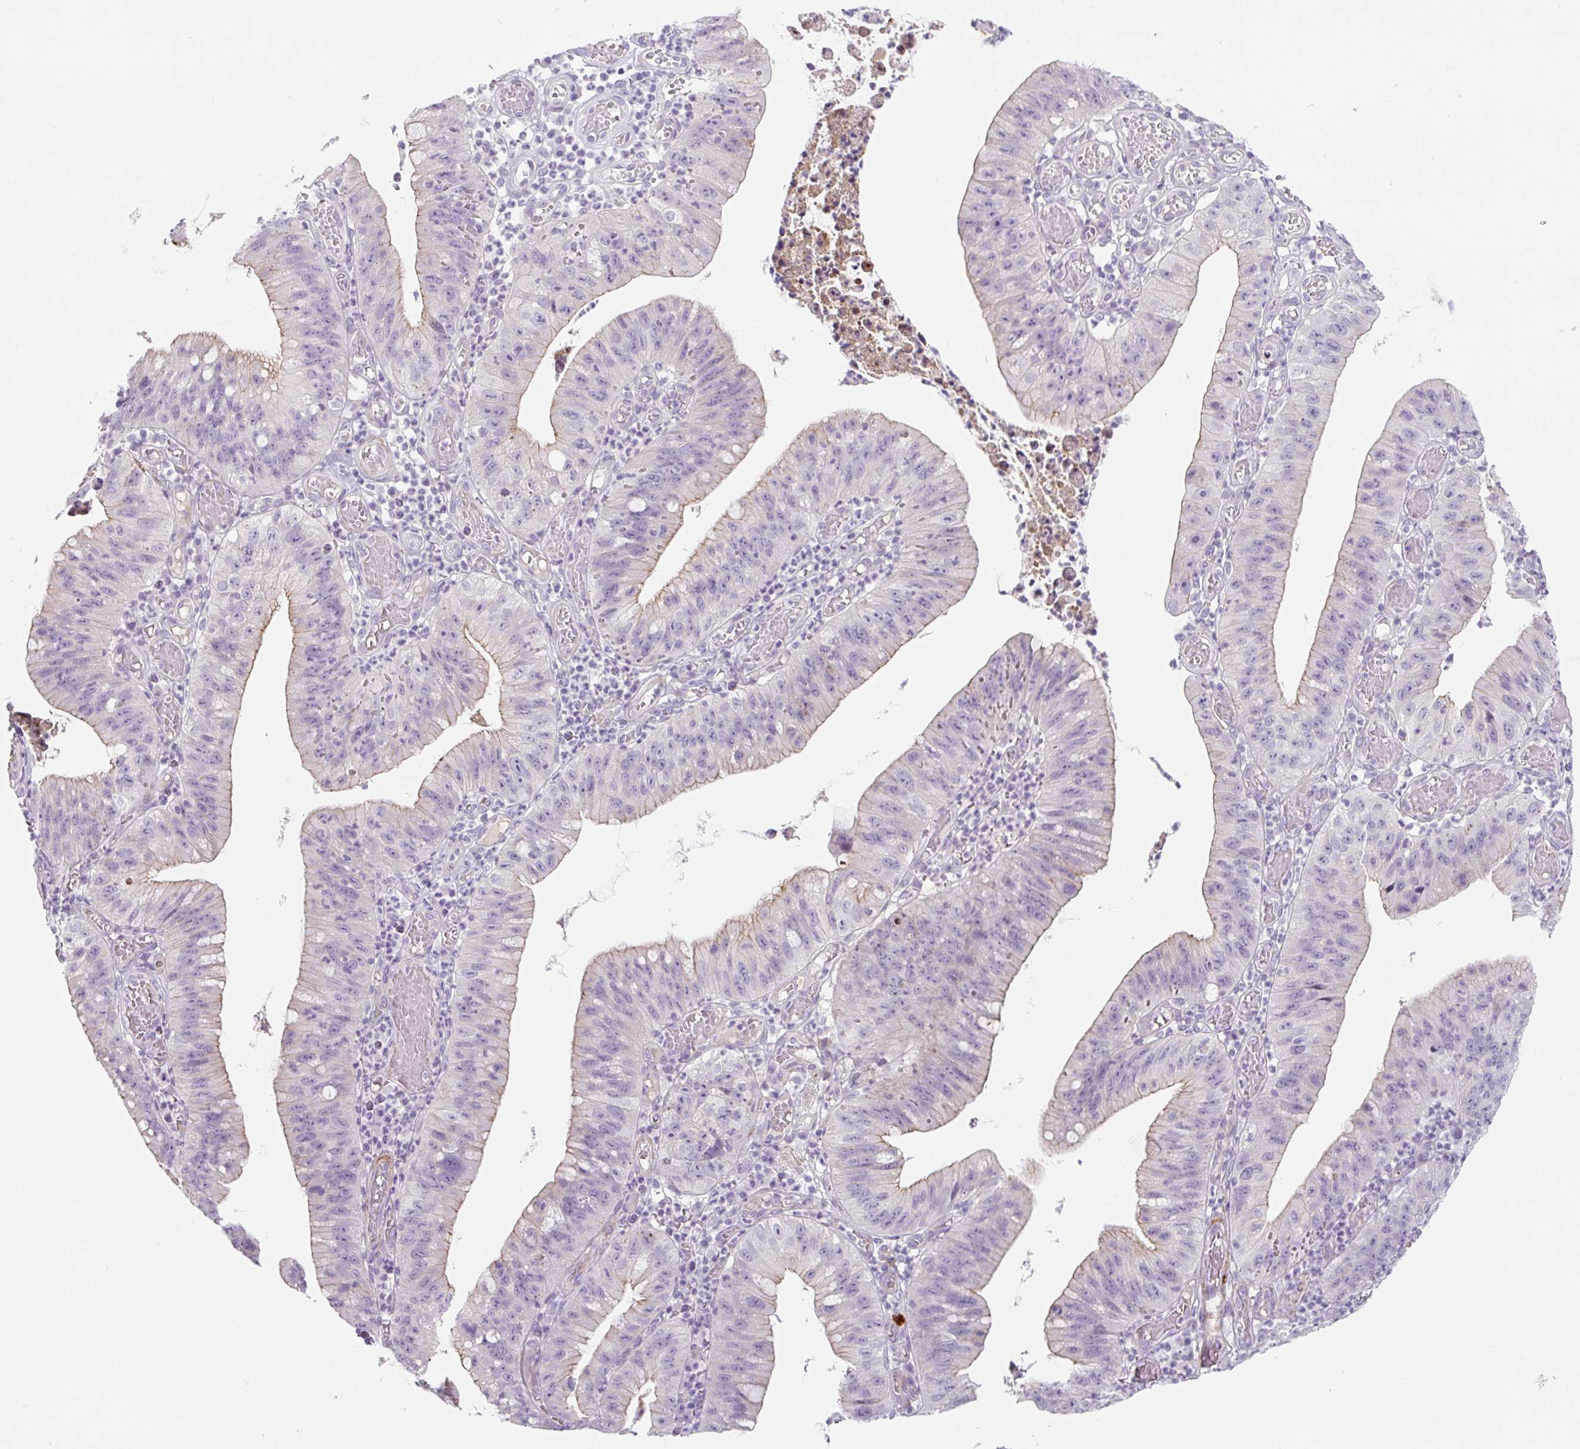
{"staining": {"intensity": "weak", "quantity": "25%-75%", "location": "cytoplasmic/membranous"}, "tissue": "stomach cancer", "cell_type": "Tumor cells", "image_type": "cancer", "snomed": [{"axis": "morphology", "description": "Adenocarcinoma, NOS"}, {"axis": "topography", "description": "Stomach"}], "caption": "Brown immunohistochemical staining in human adenocarcinoma (stomach) reveals weak cytoplasmic/membranous positivity in approximately 25%-75% of tumor cells. The staining is performed using DAB brown chromogen to label protein expression. The nuclei are counter-stained blue using hematoxylin.", "gene": "PRM1", "patient": {"sex": "male", "age": 59}}